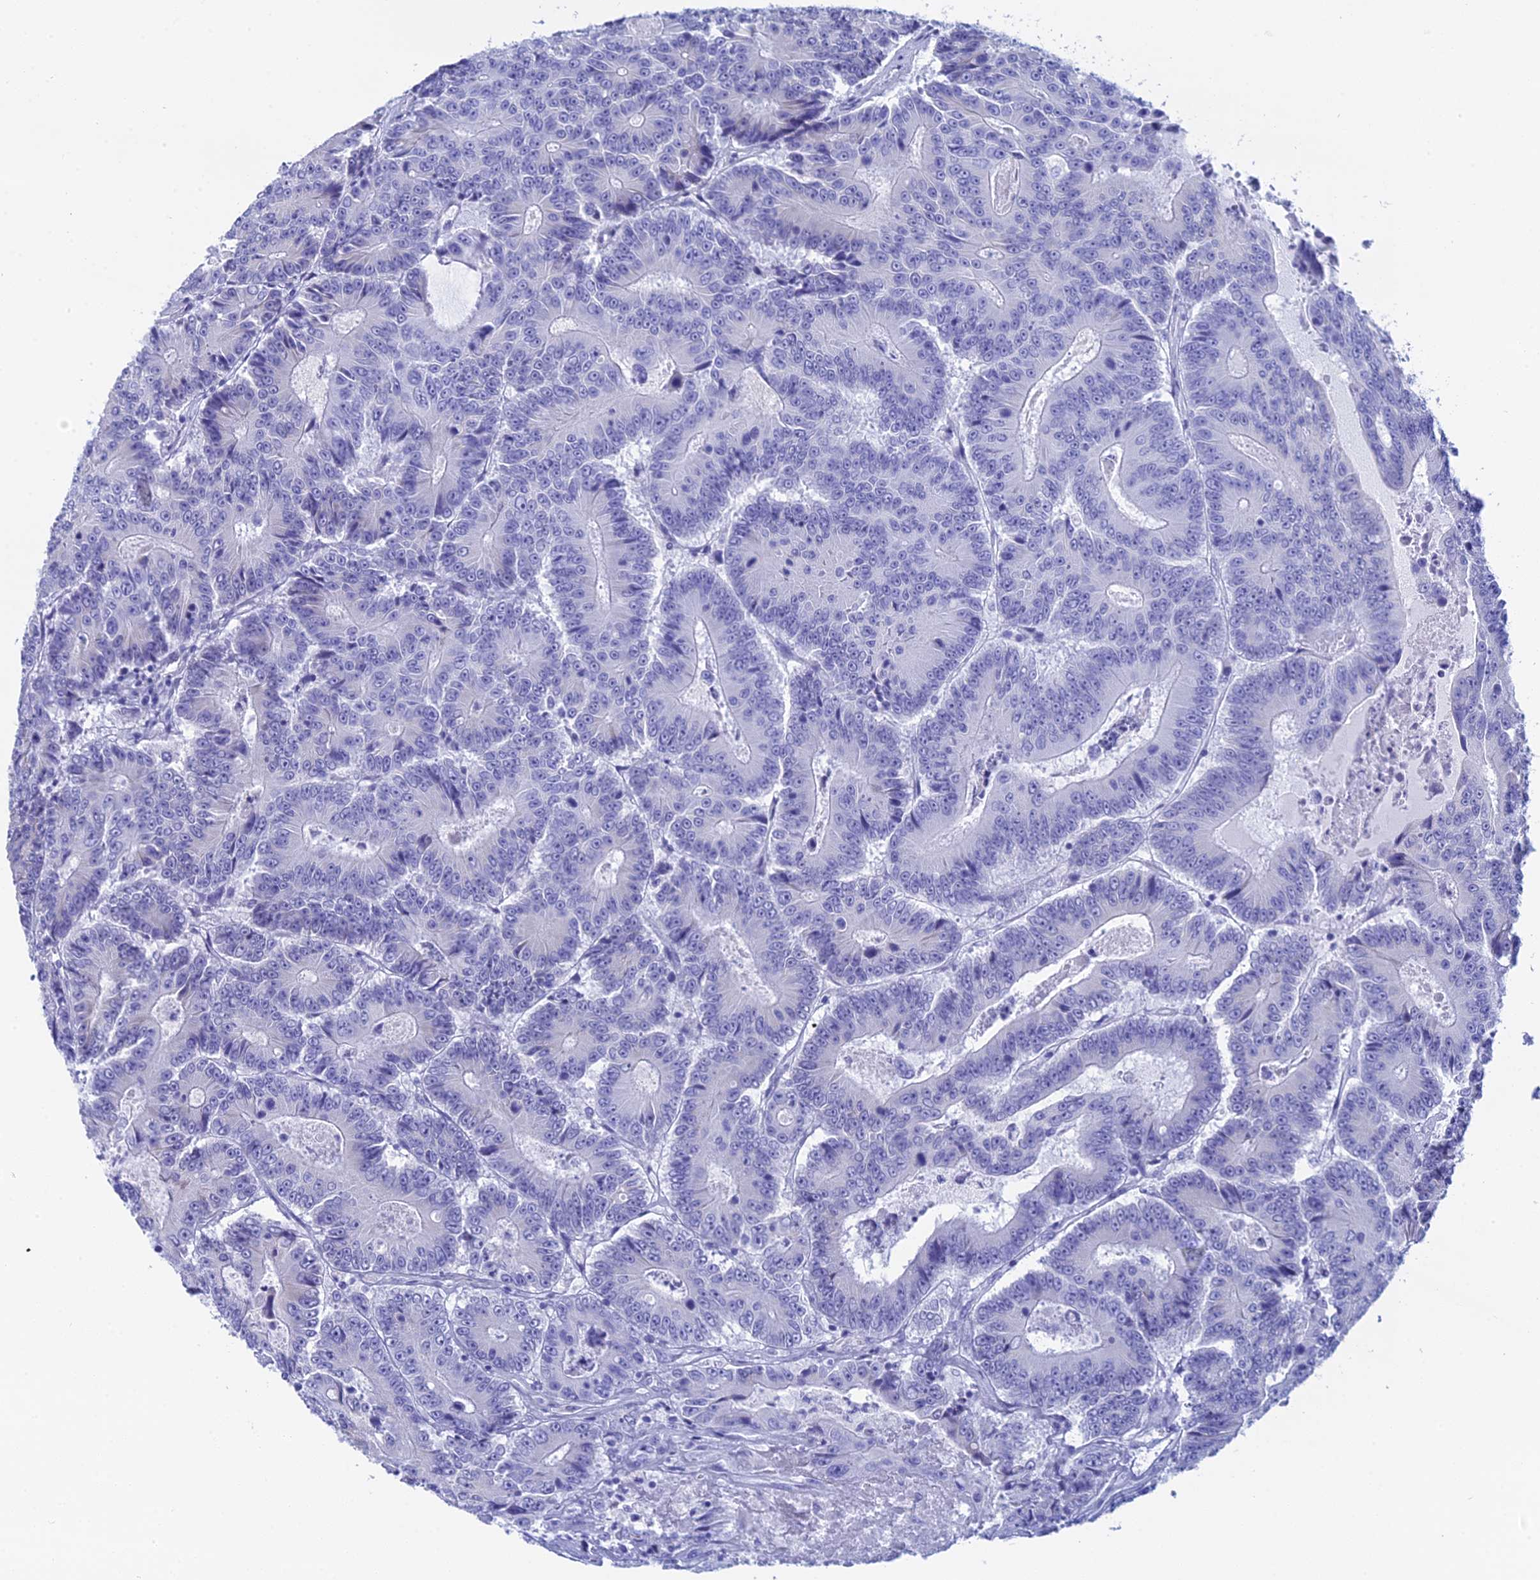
{"staining": {"intensity": "negative", "quantity": "none", "location": "none"}, "tissue": "colorectal cancer", "cell_type": "Tumor cells", "image_type": "cancer", "snomed": [{"axis": "morphology", "description": "Adenocarcinoma, NOS"}, {"axis": "topography", "description": "Colon"}], "caption": "Immunohistochemistry of human colorectal adenocarcinoma displays no staining in tumor cells.", "gene": "TEX101", "patient": {"sex": "male", "age": 83}}